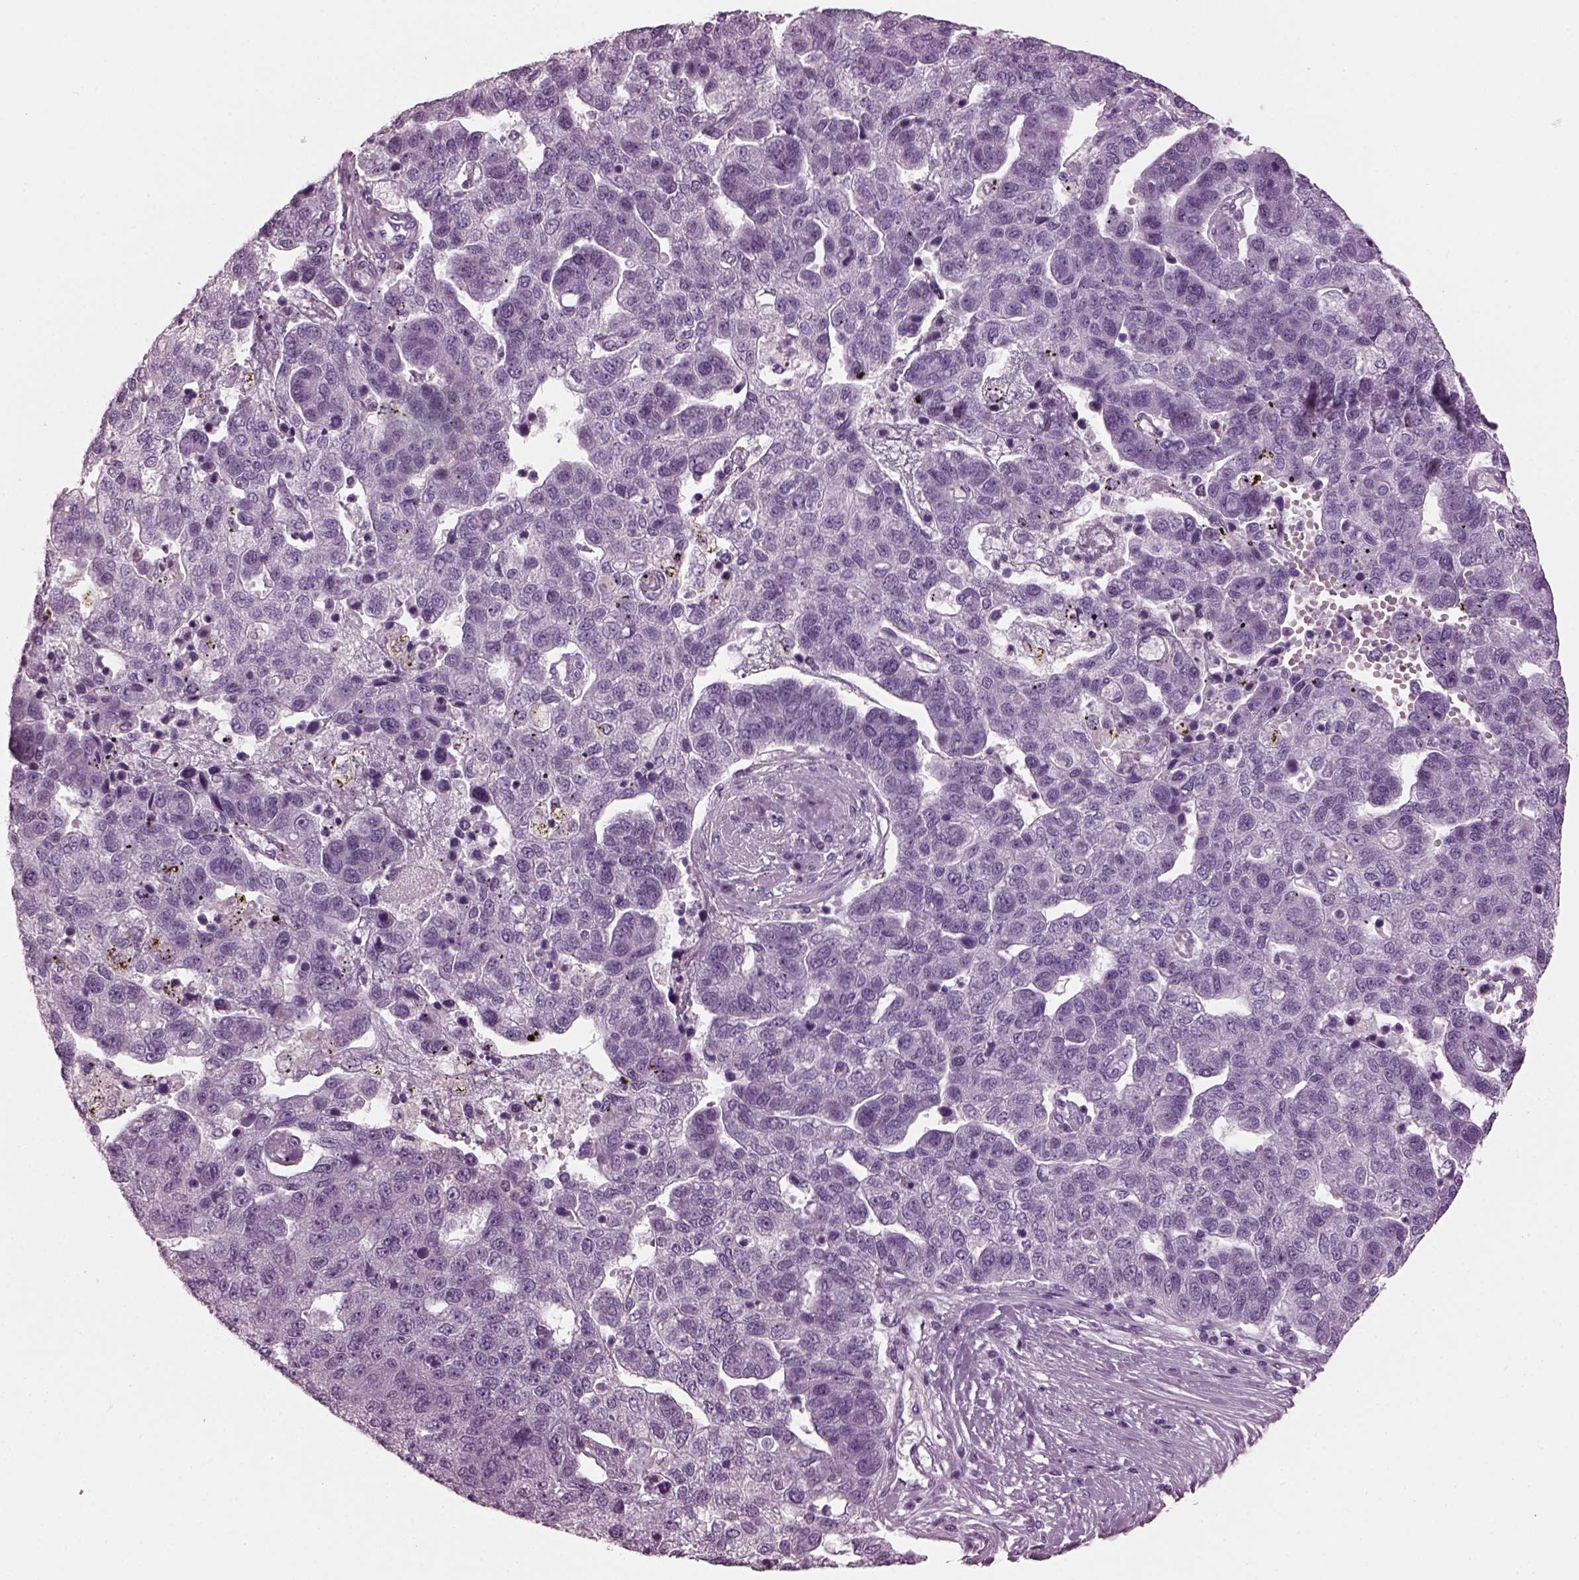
{"staining": {"intensity": "negative", "quantity": "none", "location": "none"}, "tissue": "pancreatic cancer", "cell_type": "Tumor cells", "image_type": "cancer", "snomed": [{"axis": "morphology", "description": "Adenocarcinoma, NOS"}, {"axis": "topography", "description": "Pancreas"}], "caption": "Pancreatic cancer was stained to show a protein in brown. There is no significant expression in tumor cells.", "gene": "SLC6A17", "patient": {"sex": "female", "age": 61}}